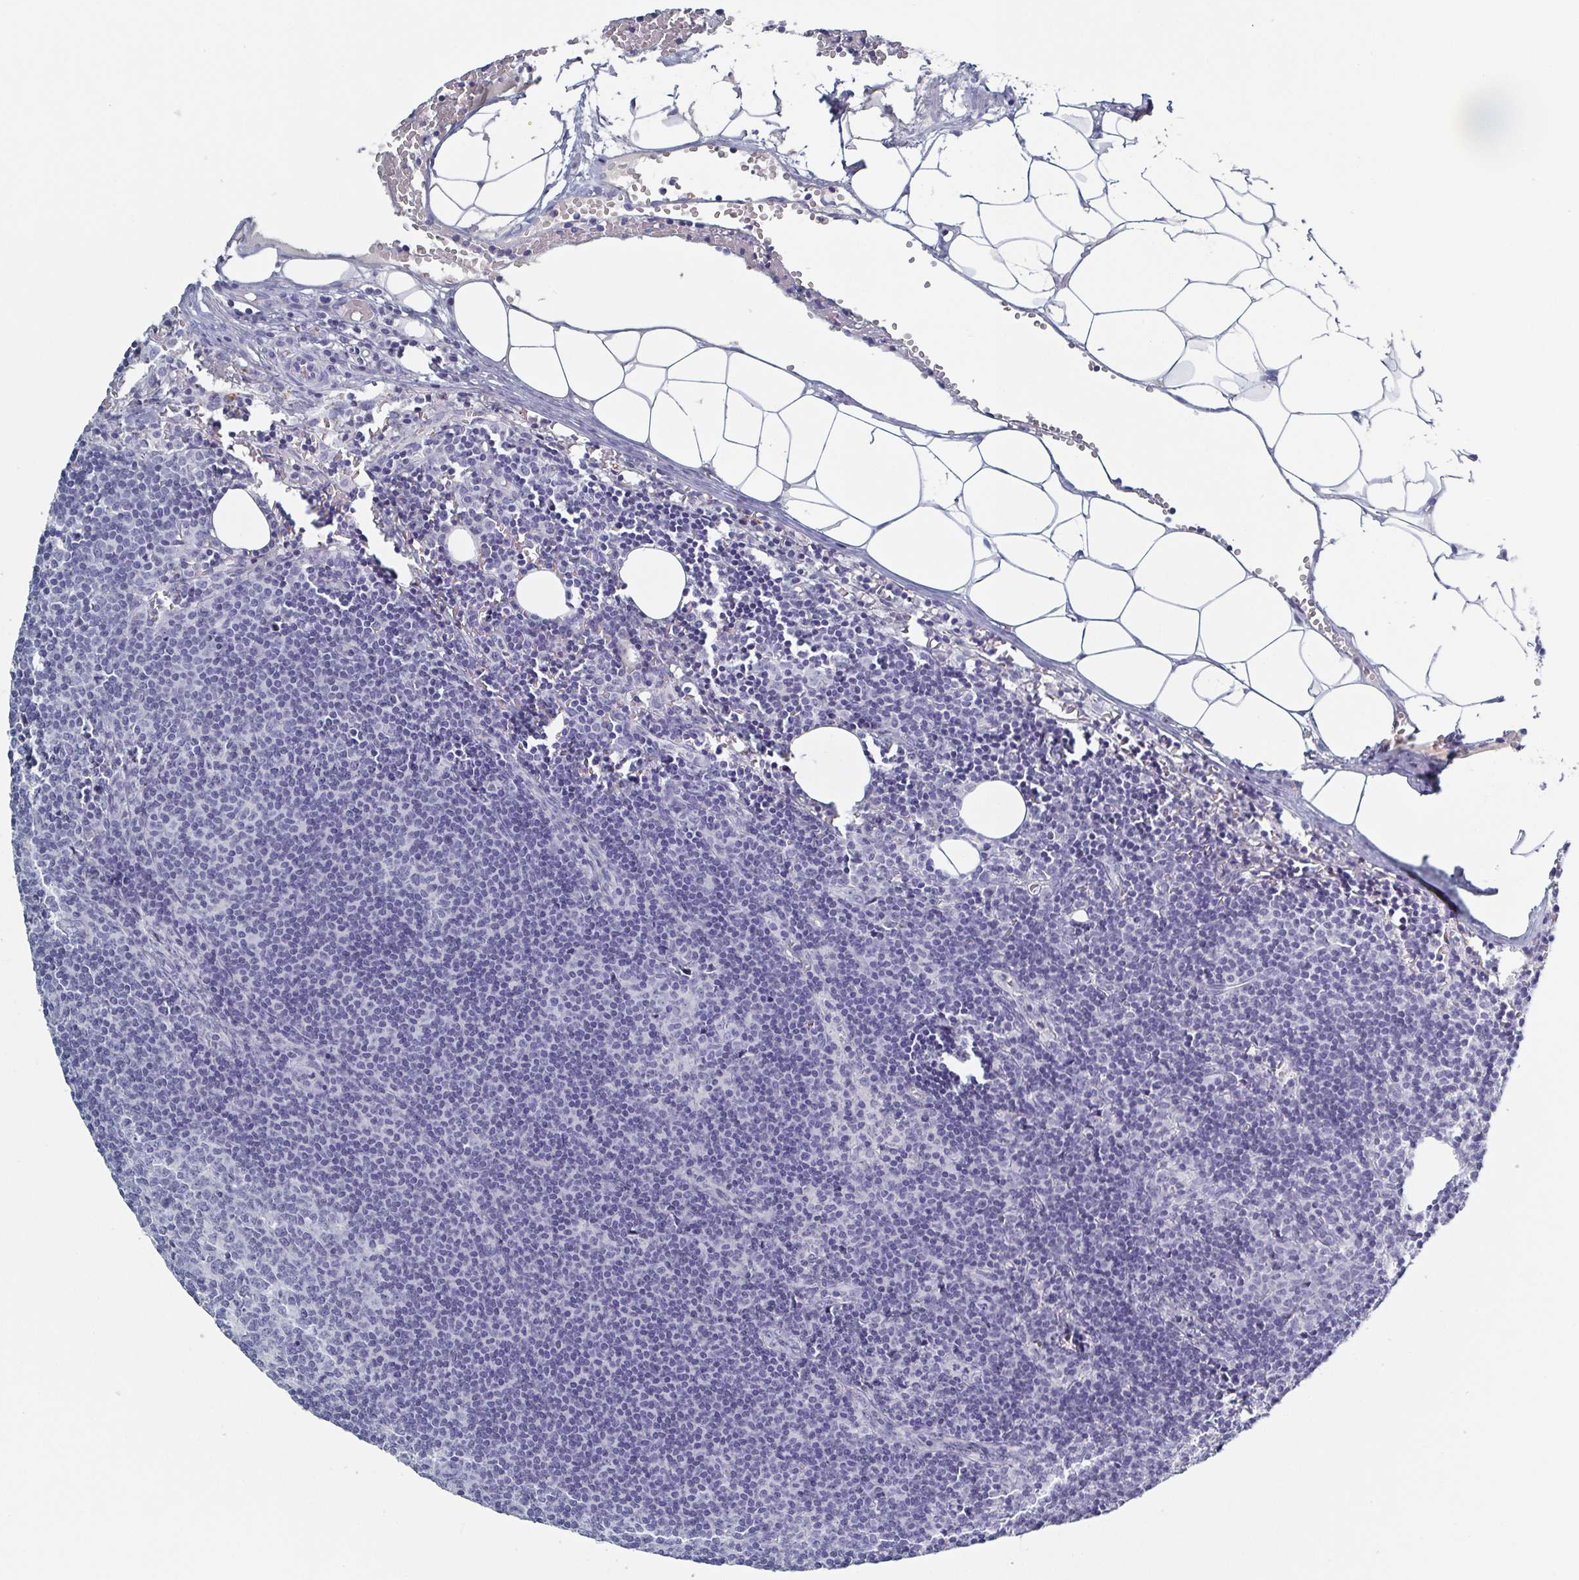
{"staining": {"intensity": "negative", "quantity": "none", "location": "none"}, "tissue": "lymph node", "cell_type": "Germinal center cells", "image_type": "normal", "snomed": [{"axis": "morphology", "description": "Normal tissue, NOS"}, {"axis": "topography", "description": "Lymph node"}], "caption": "Immunohistochemical staining of unremarkable human lymph node displays no significant expression in germinal center cells. (DAB (3,3'-diaminobenzidine) immunohistochemistry (IHC) with hematoxylin counter stain).", "gene": "RHOV", "patient": {"sex": "female", "age": 41}}